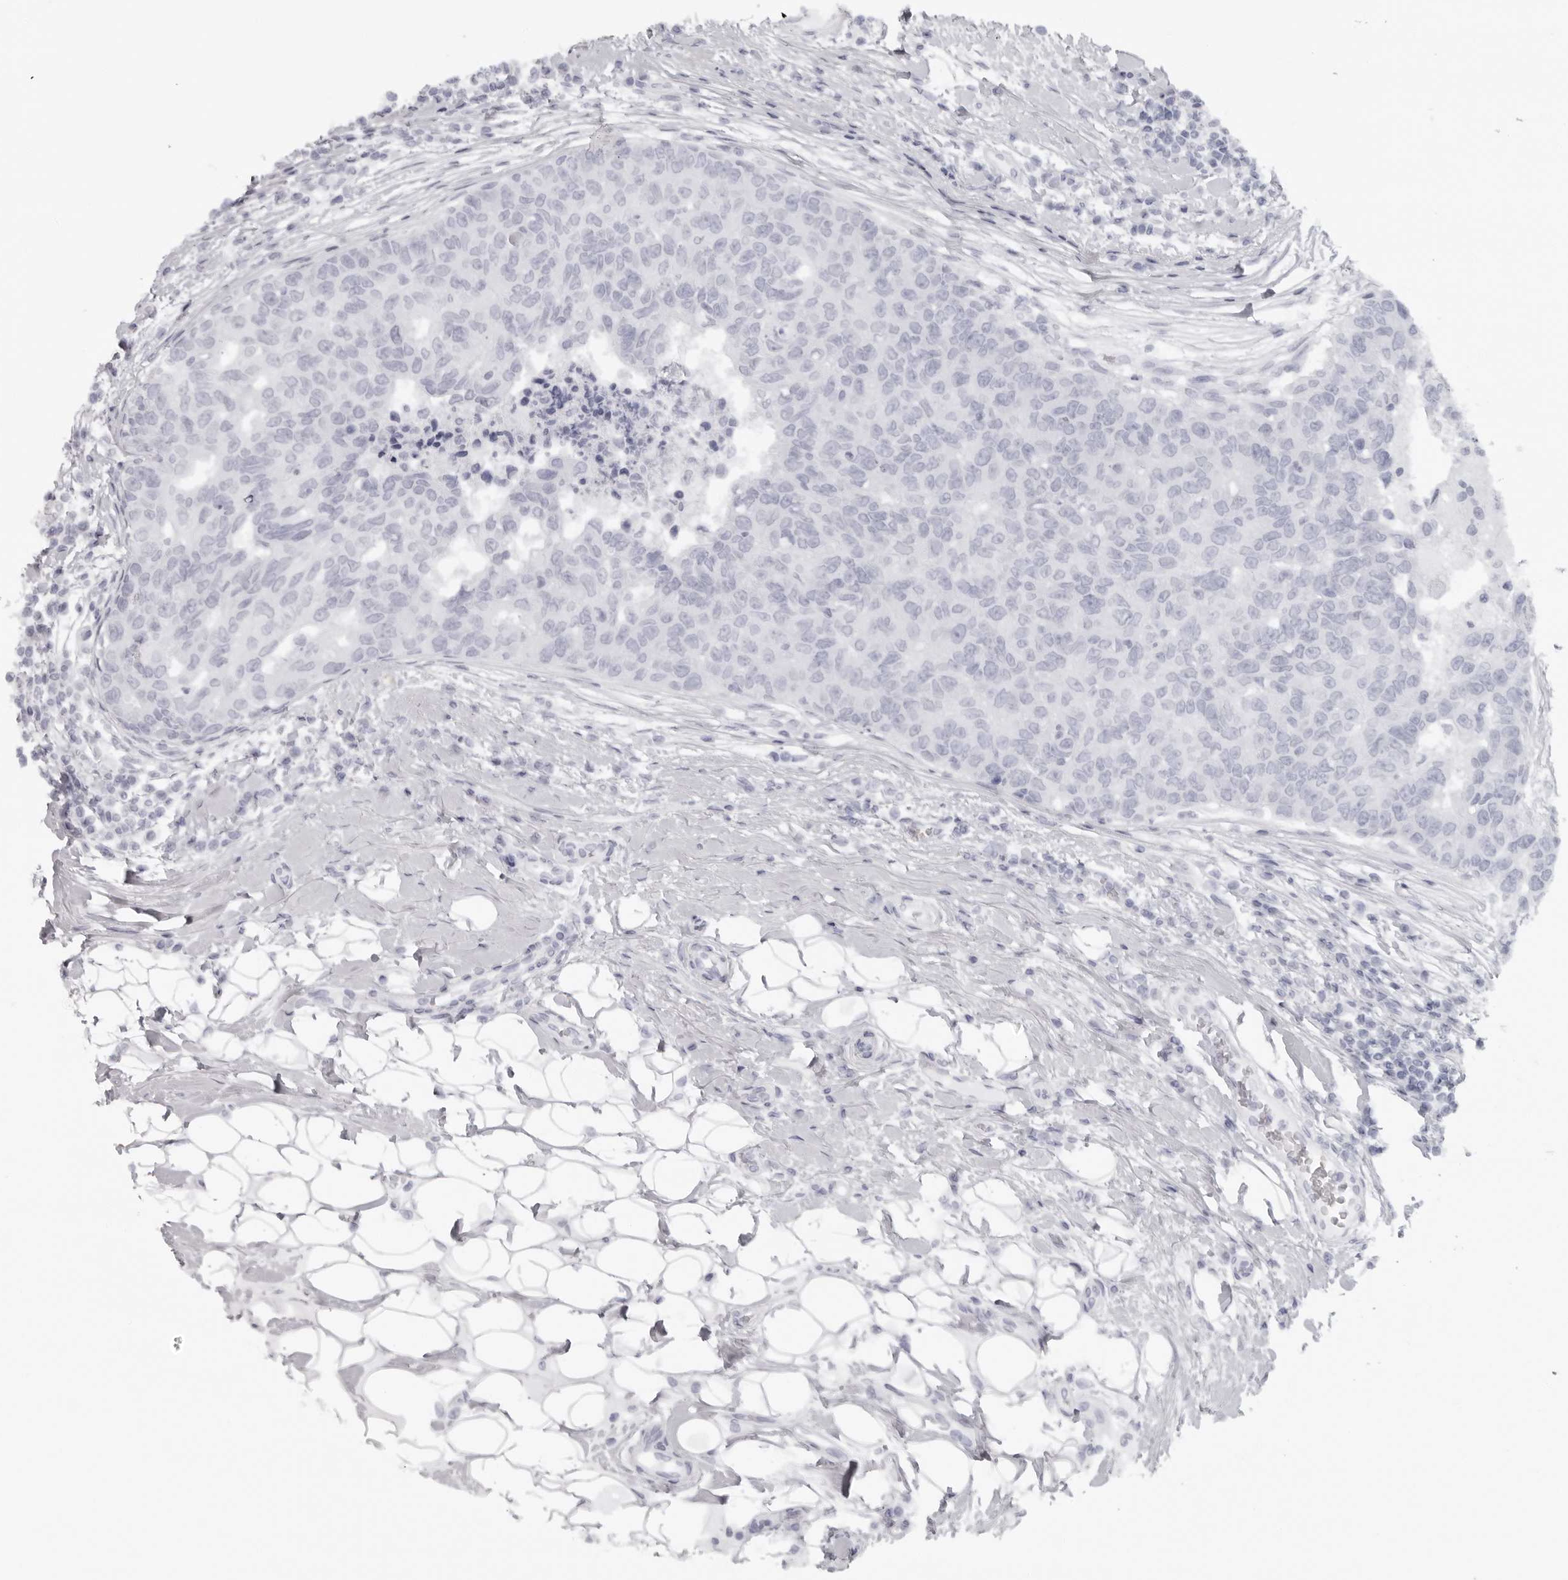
{"staining": {"intensity": "negative", "quantity": "none", "location": "none"}, "tissue": "breast cancer", "cell_type": "Tumor cells", "image_type": "cancer", "snomed": [{"axis": "morphology", "description": "Duct carcinoma"}, {"axis": "topography", "description": "Breast"}], "caption": "A micrograph of human breast cancer (intraductal carcinoma) is negative for staining in tumor cells.", "gene": "EPB41", "patient": {"sex": "female", "age": 27}}